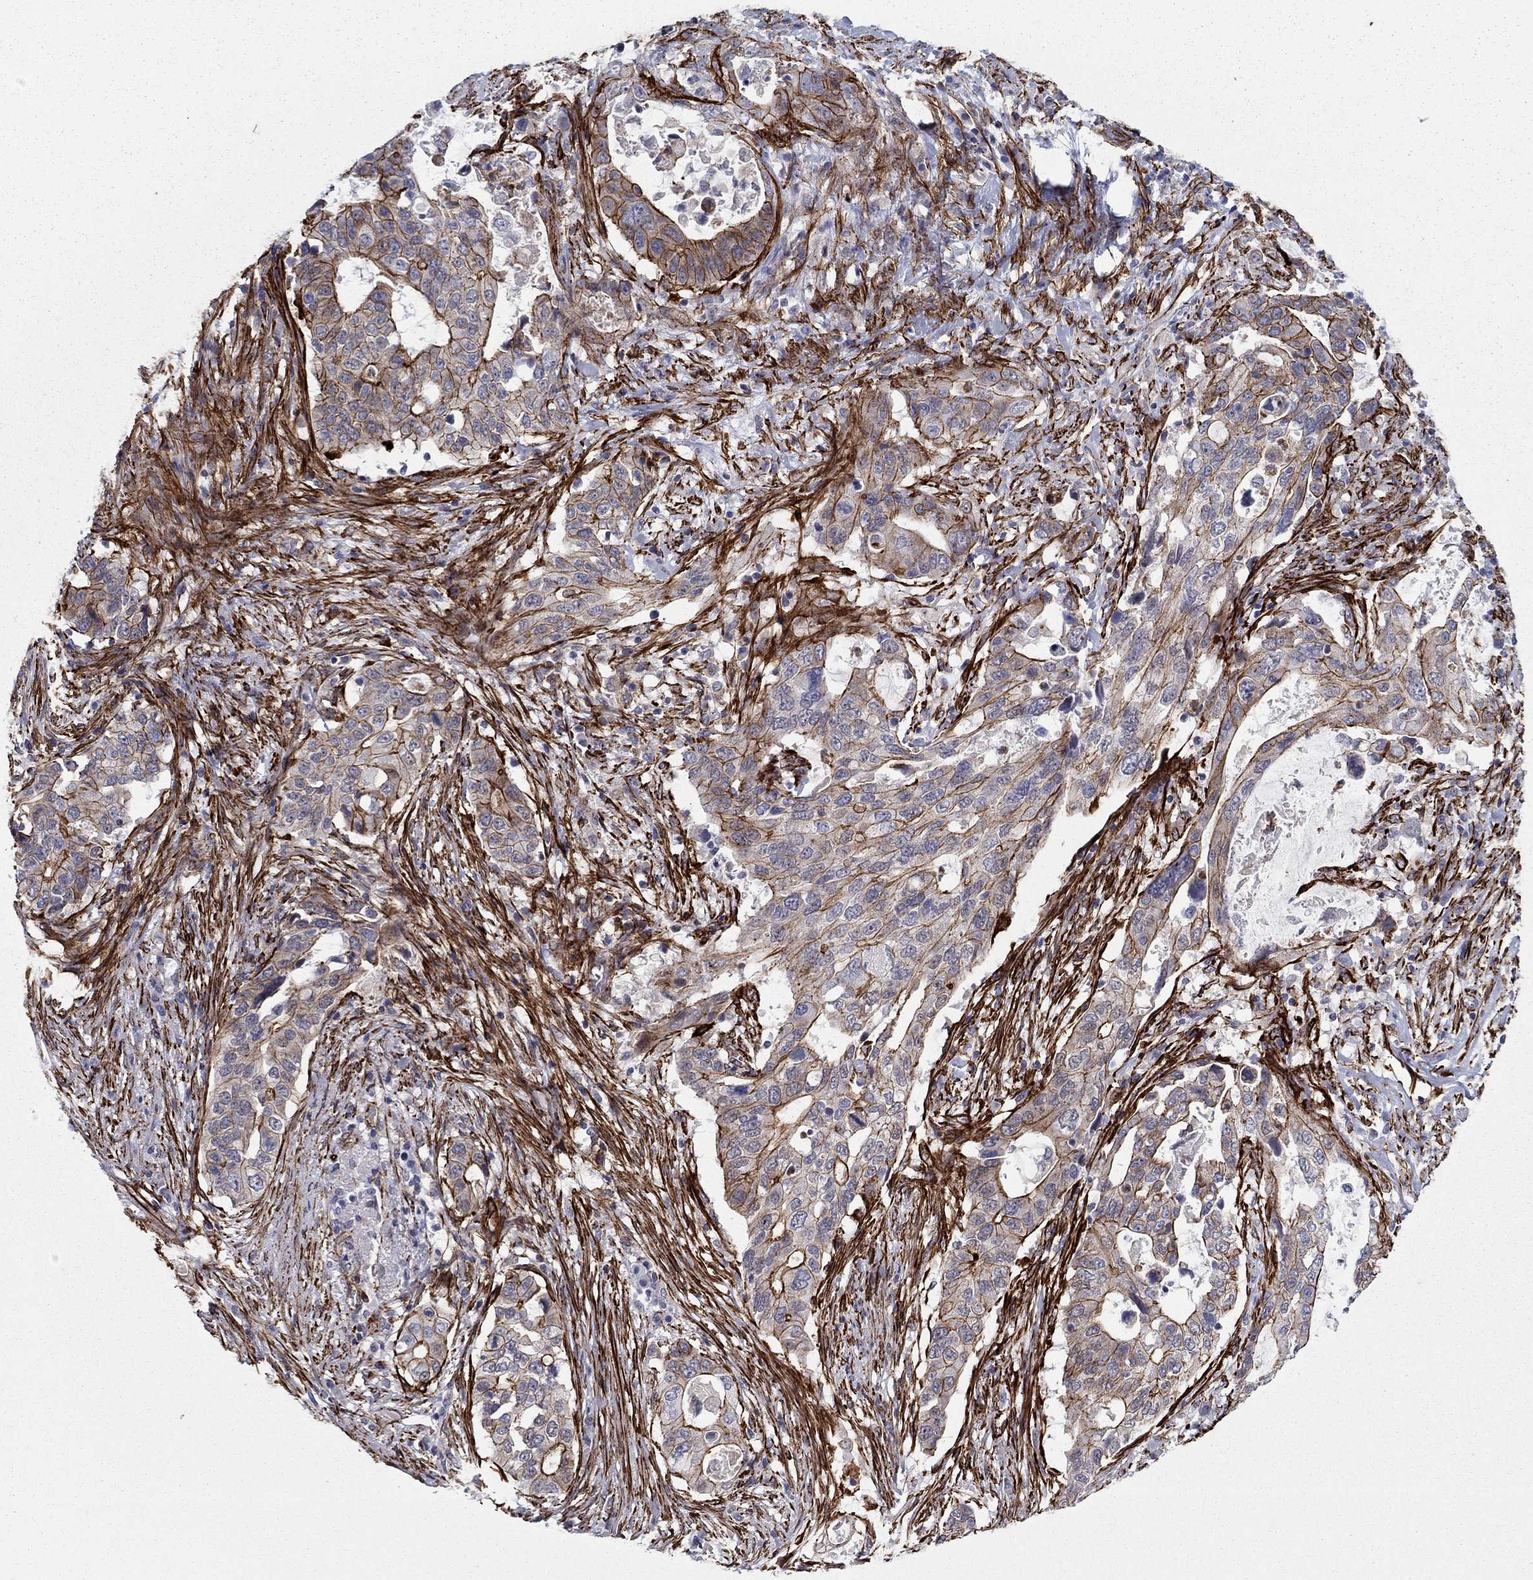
{"staining": {"intensity": "strong", "quantity": "25%-75%", "location": "cytoplasmic/membranous"}, "tissue": "stomach cancer", "cell_type": "Tumor cells", "image_type": "cancer", "snomed": [{"axis": "morphology", "description": "Adenocarcinoma, NOS"}, {"axis": "topography", "description": "Stomach"}], "caption": "Strong cytoplasmic/membranous positivity for a protein is appreciated in about 25%-75% of tumor cells of stomach adenocarcinoma using immunohistochemistry.", "gene": "KRBA1", "patient": {"sex": "male", "age": 54}}